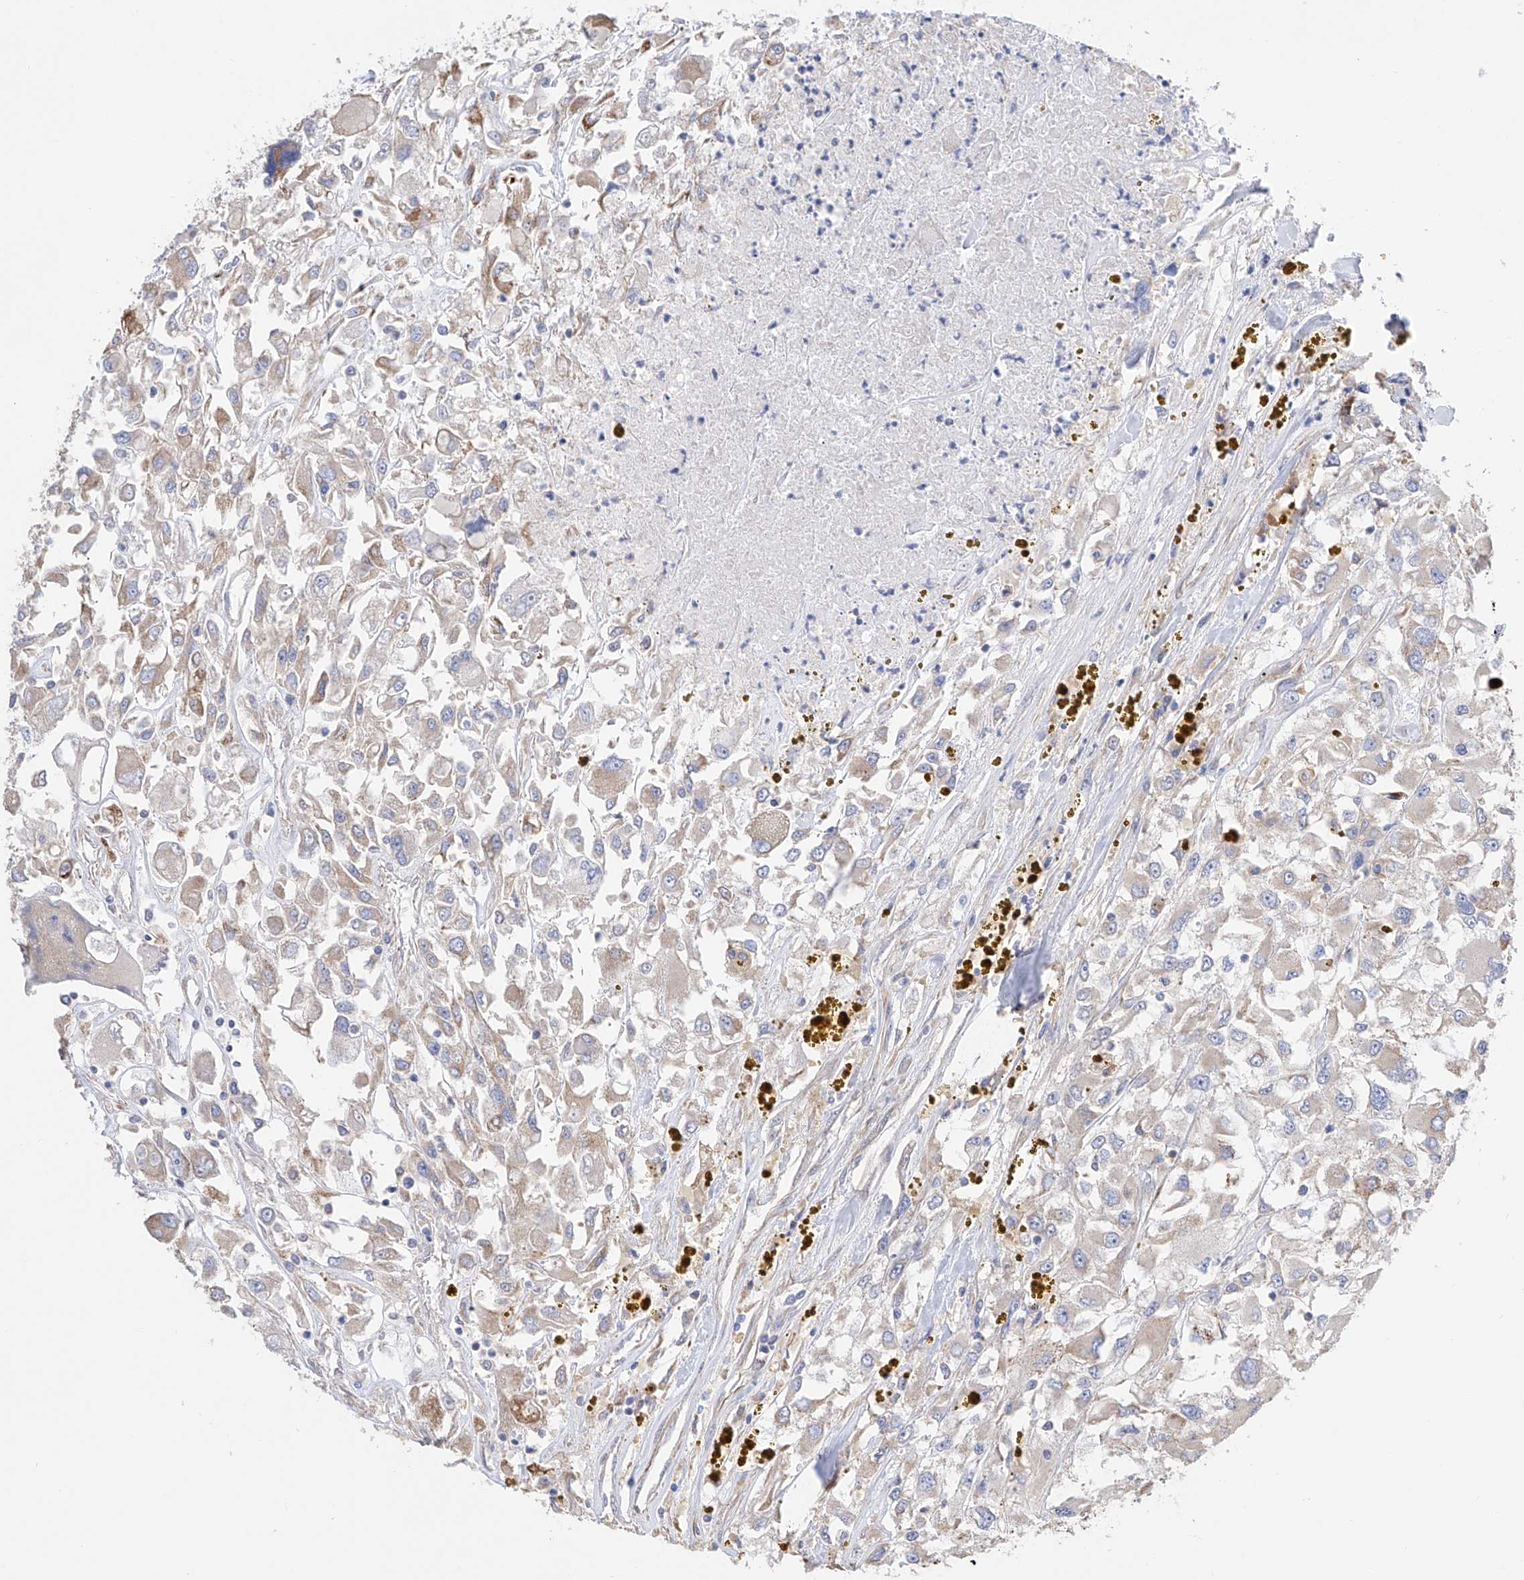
{"staining": {"intensity": "moderate", "quantity": "25%-75%", "location": "cytoplasmic/membranous"}, "tissue": "renal cancer", "cell_type": "Tumor cells", "image_type": "cancer", "snomed": [{"axis": "morphology", "description": "Adenocarcinoma, NOS"}, {"axis": "topography", "description": "Kidney"}], "caption": "Moderate cytoplasmic/membranous protein staining is identified in about 25%-75% of tumor cells in renal adenocarcinoma.", "gene": "NFATC4", "patient": {"sex": "female", "age": 52}}